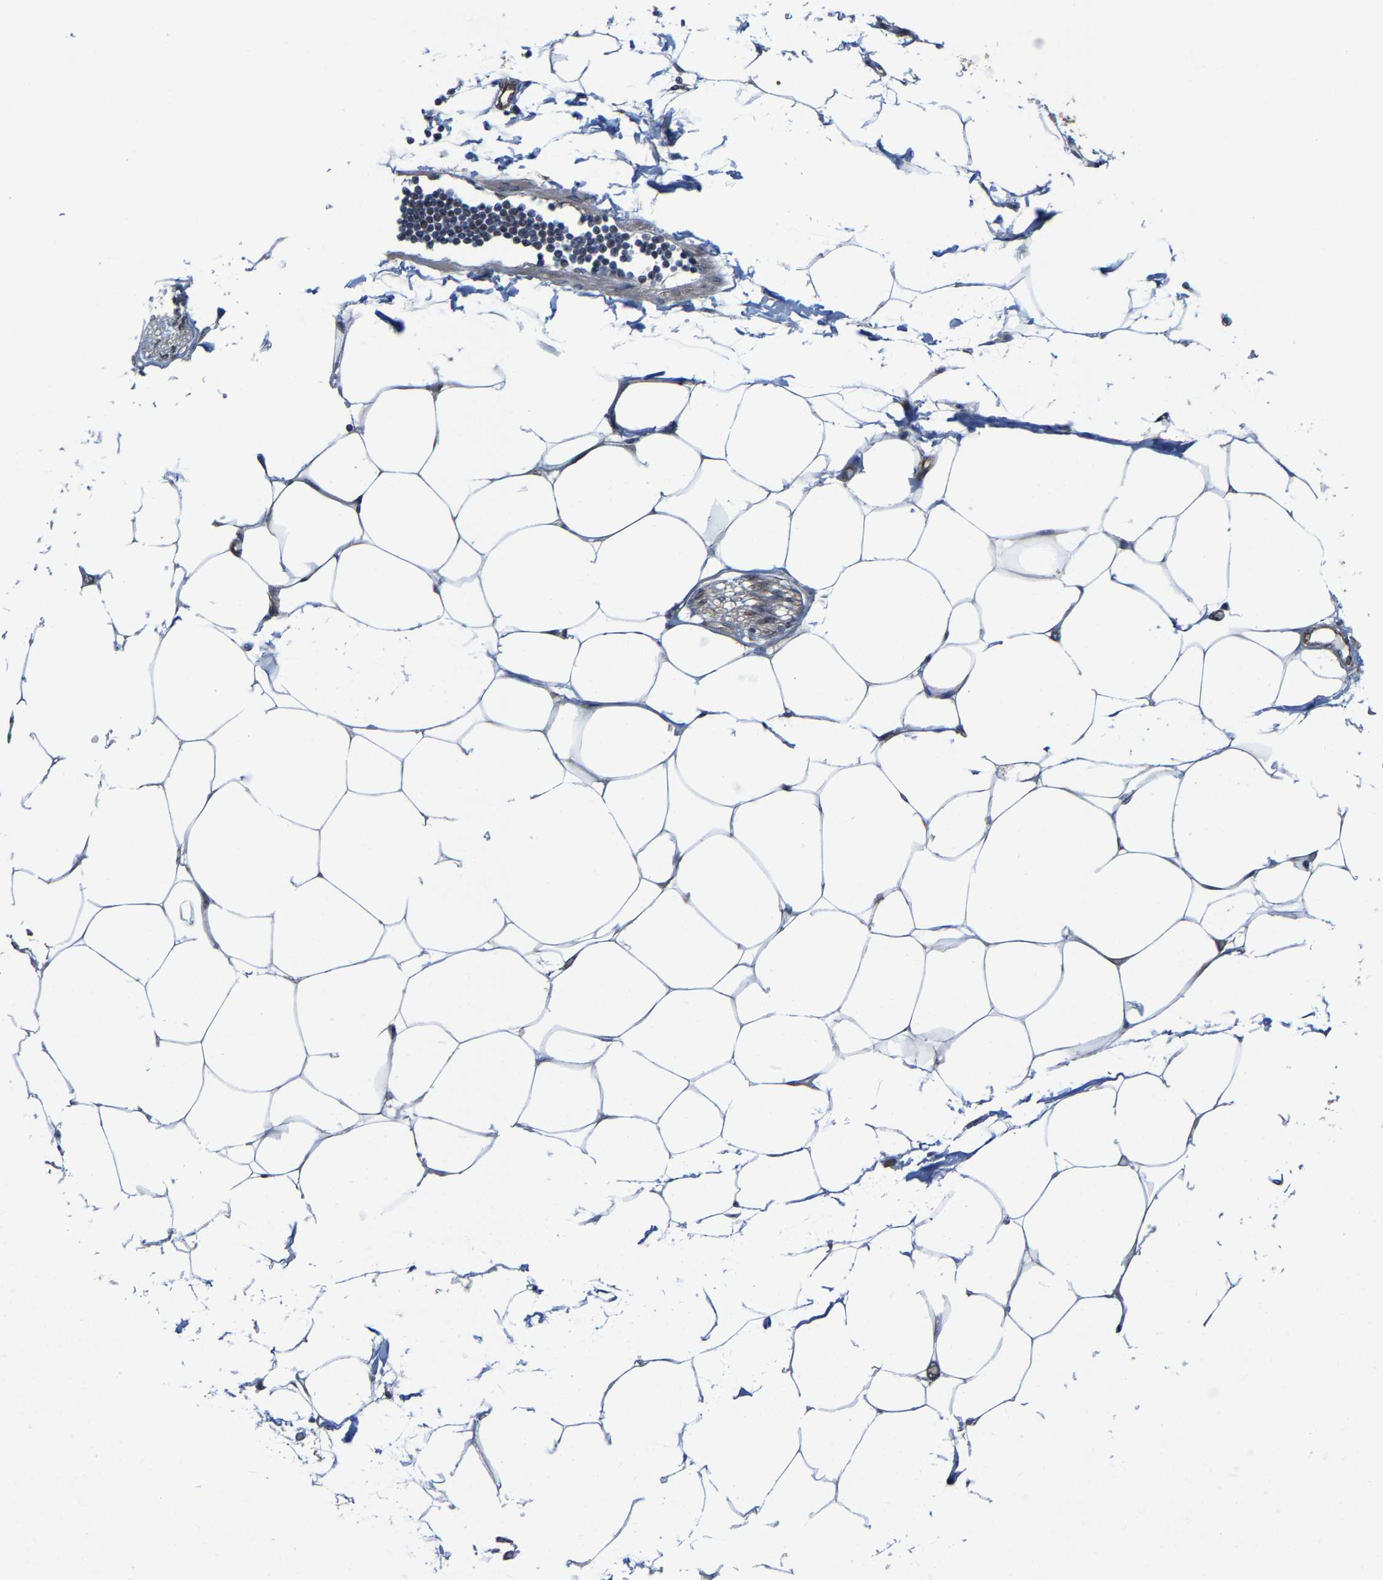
{"staining": {"intensity": "moderate", "quantity": ">75%", "location": "cytoplasmic/membranous"}, "tissue": "adipose tissue", "cell_type": "Adipocytes", "image_type": "normal", "snomed": [{"axis": "morphology", "description": "Normal tissue, NOS"}, {"axis": "morphology", "description": "Adenocarcinoma, NOS"}, {"axis": "topography", "description": "Colon"}, {"axis": "topography", "description": "Peripheral nerve tissue"}], "caption": "Adipose tissue stained for a protein shows moderate cytoplasmic/membranous positivity in adipocytes. (brown staining indicates protein expression, while blue staining denotes nuclei).", "gene": "TGFB1I1", "patient": {"sex": "male", "age": 14}}